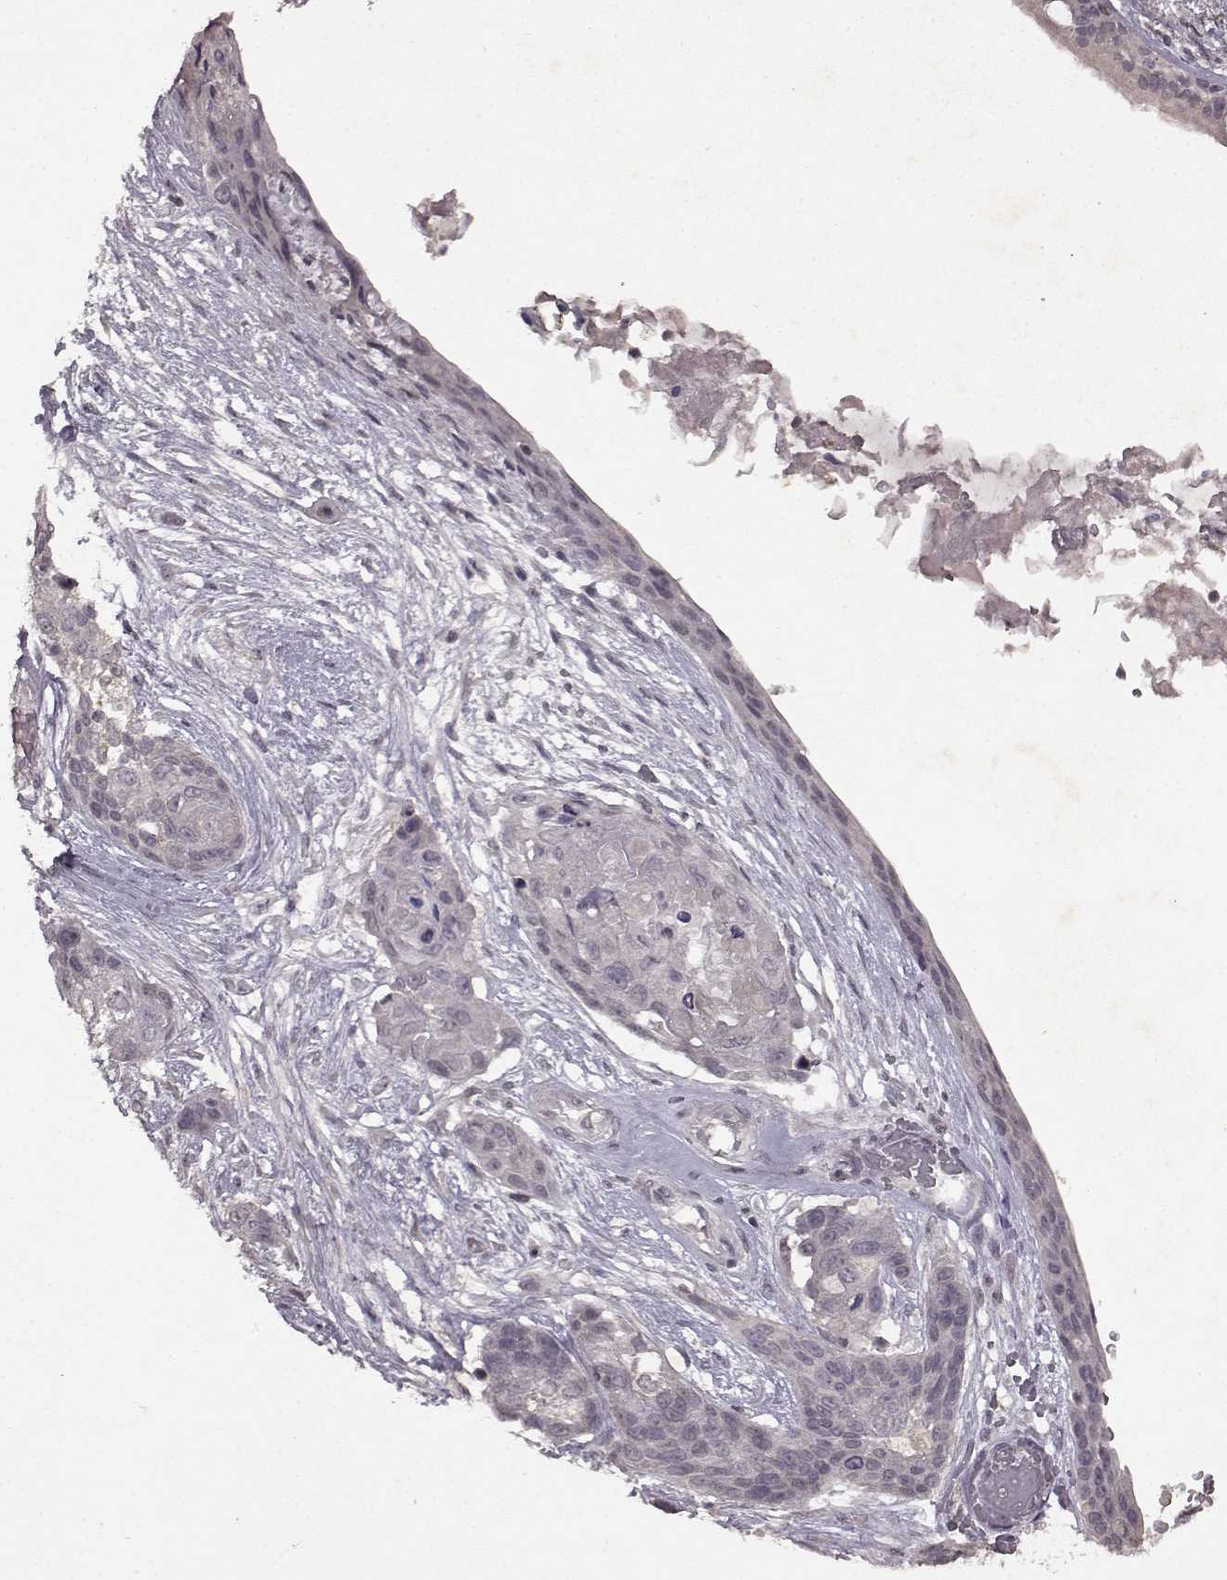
{"staining": {"intensity": "negative", "quantity": "none", "location": "none"}, "tissue": "lung cancer", "cell_type": "Tumor cells", "image_type": "cancer", "snomed": [{"axis": "morphology", "description": "Squamous cell carcinoma, NOS"}, {"axis": "topography", "description": "Lung"}], "caption": "An immunohistochemistry (IHC) micrograph of lung cancer is shown. There is no staining in tumor cells of lung cancer.", "gene": "LHB", "patient": {"sex": "male", "age": 69}}